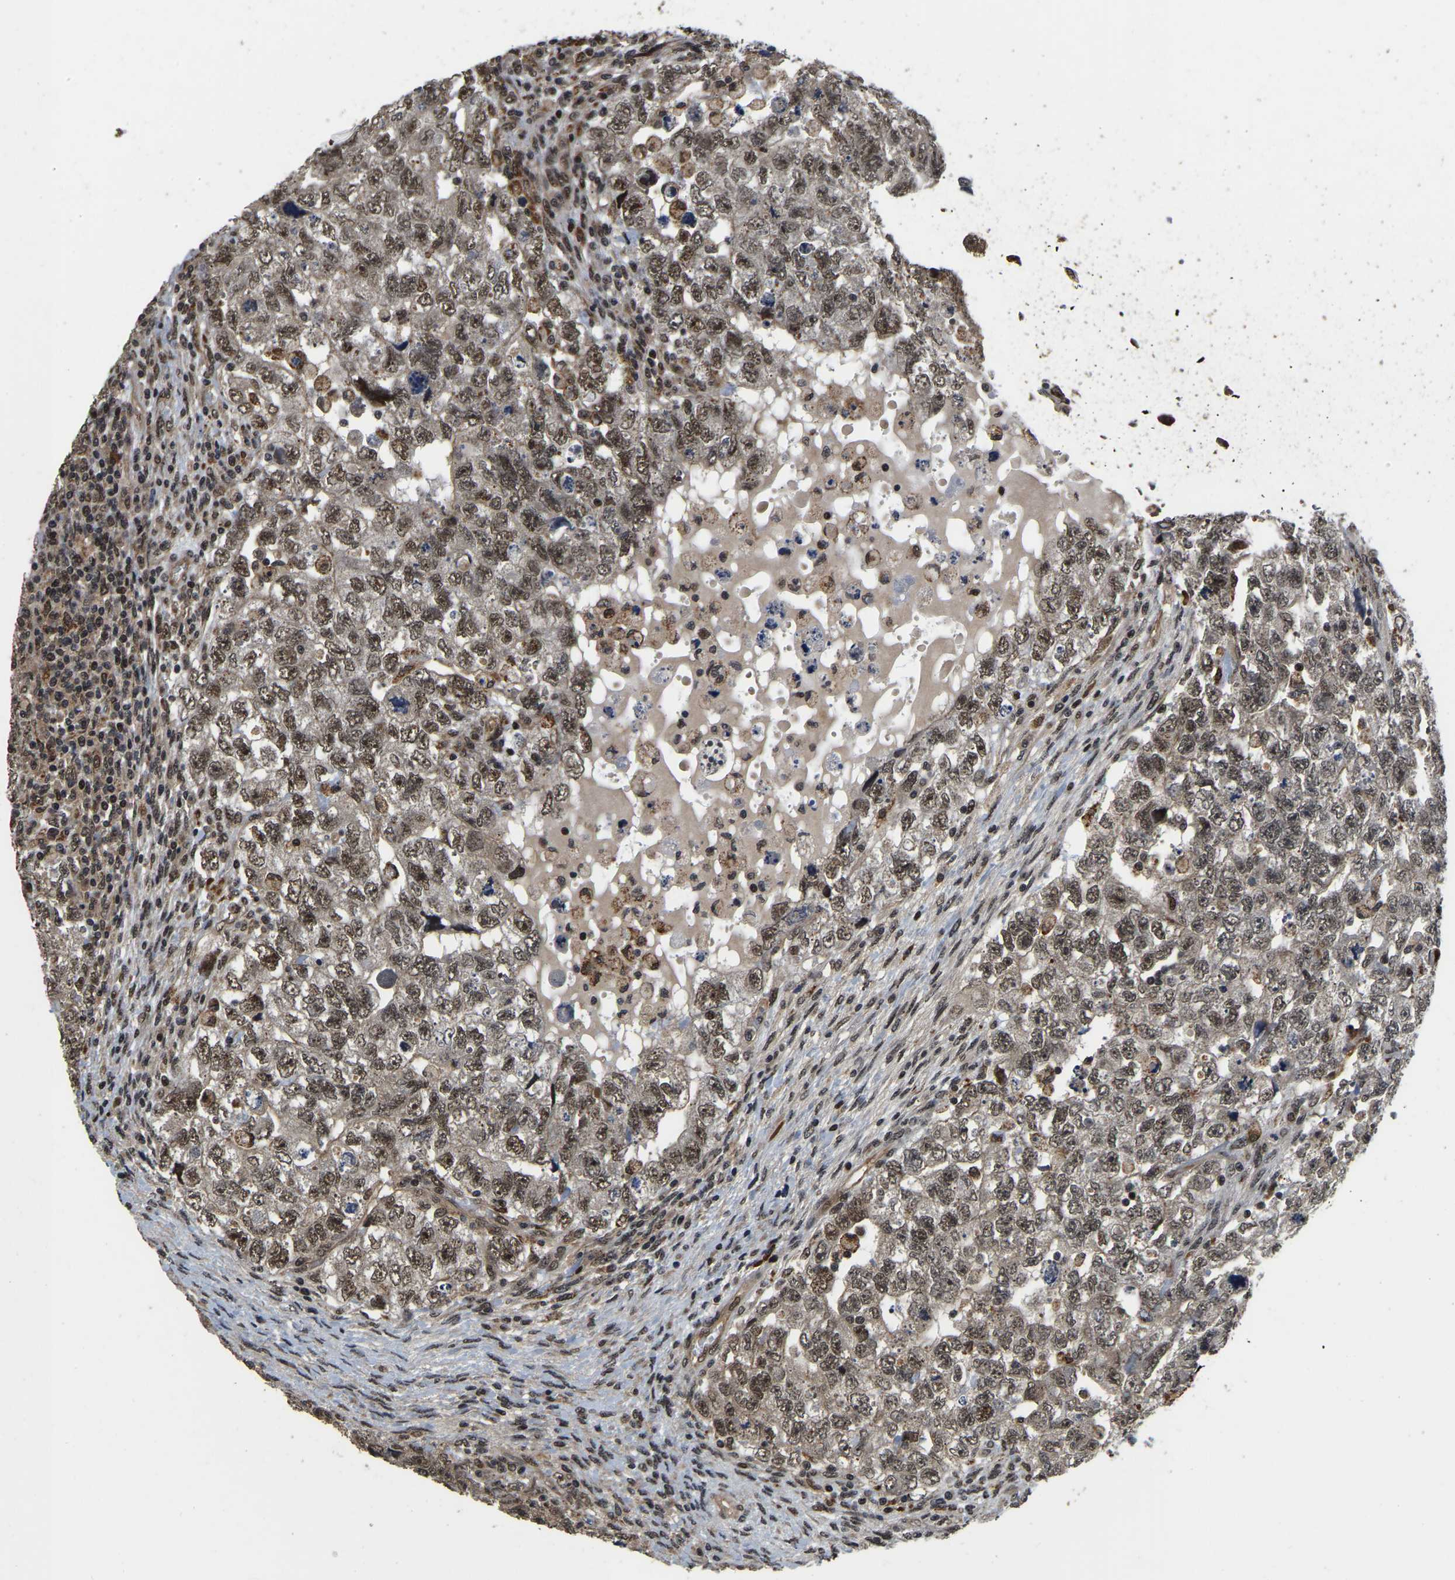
{"staining": {"intensity": "moderate", "quantity": ">75%", "location": "nuclear"}, "tissue": "testis cancer", "cell_type": "Tumor cells", "image_type": "cancer", "snomed": [{"axis": "morphology", "description": "Carcinoma, Embryonal, NOS"}, {"axis": "topography", "description": "Testis"}], "caption": "The immunohistochemical stain shows moderate nuclear expression in tumor cells of embryonal carcinoma (testis) tissue. The protein of interest is stained brown, and the nuclei are stained in blue (DAB (3,3'-diaminobenzidine) IHC with brightfield microscopy, high magnification).", "gene": "CIAO1", "patient": {"sex": "male", "age": 36}}